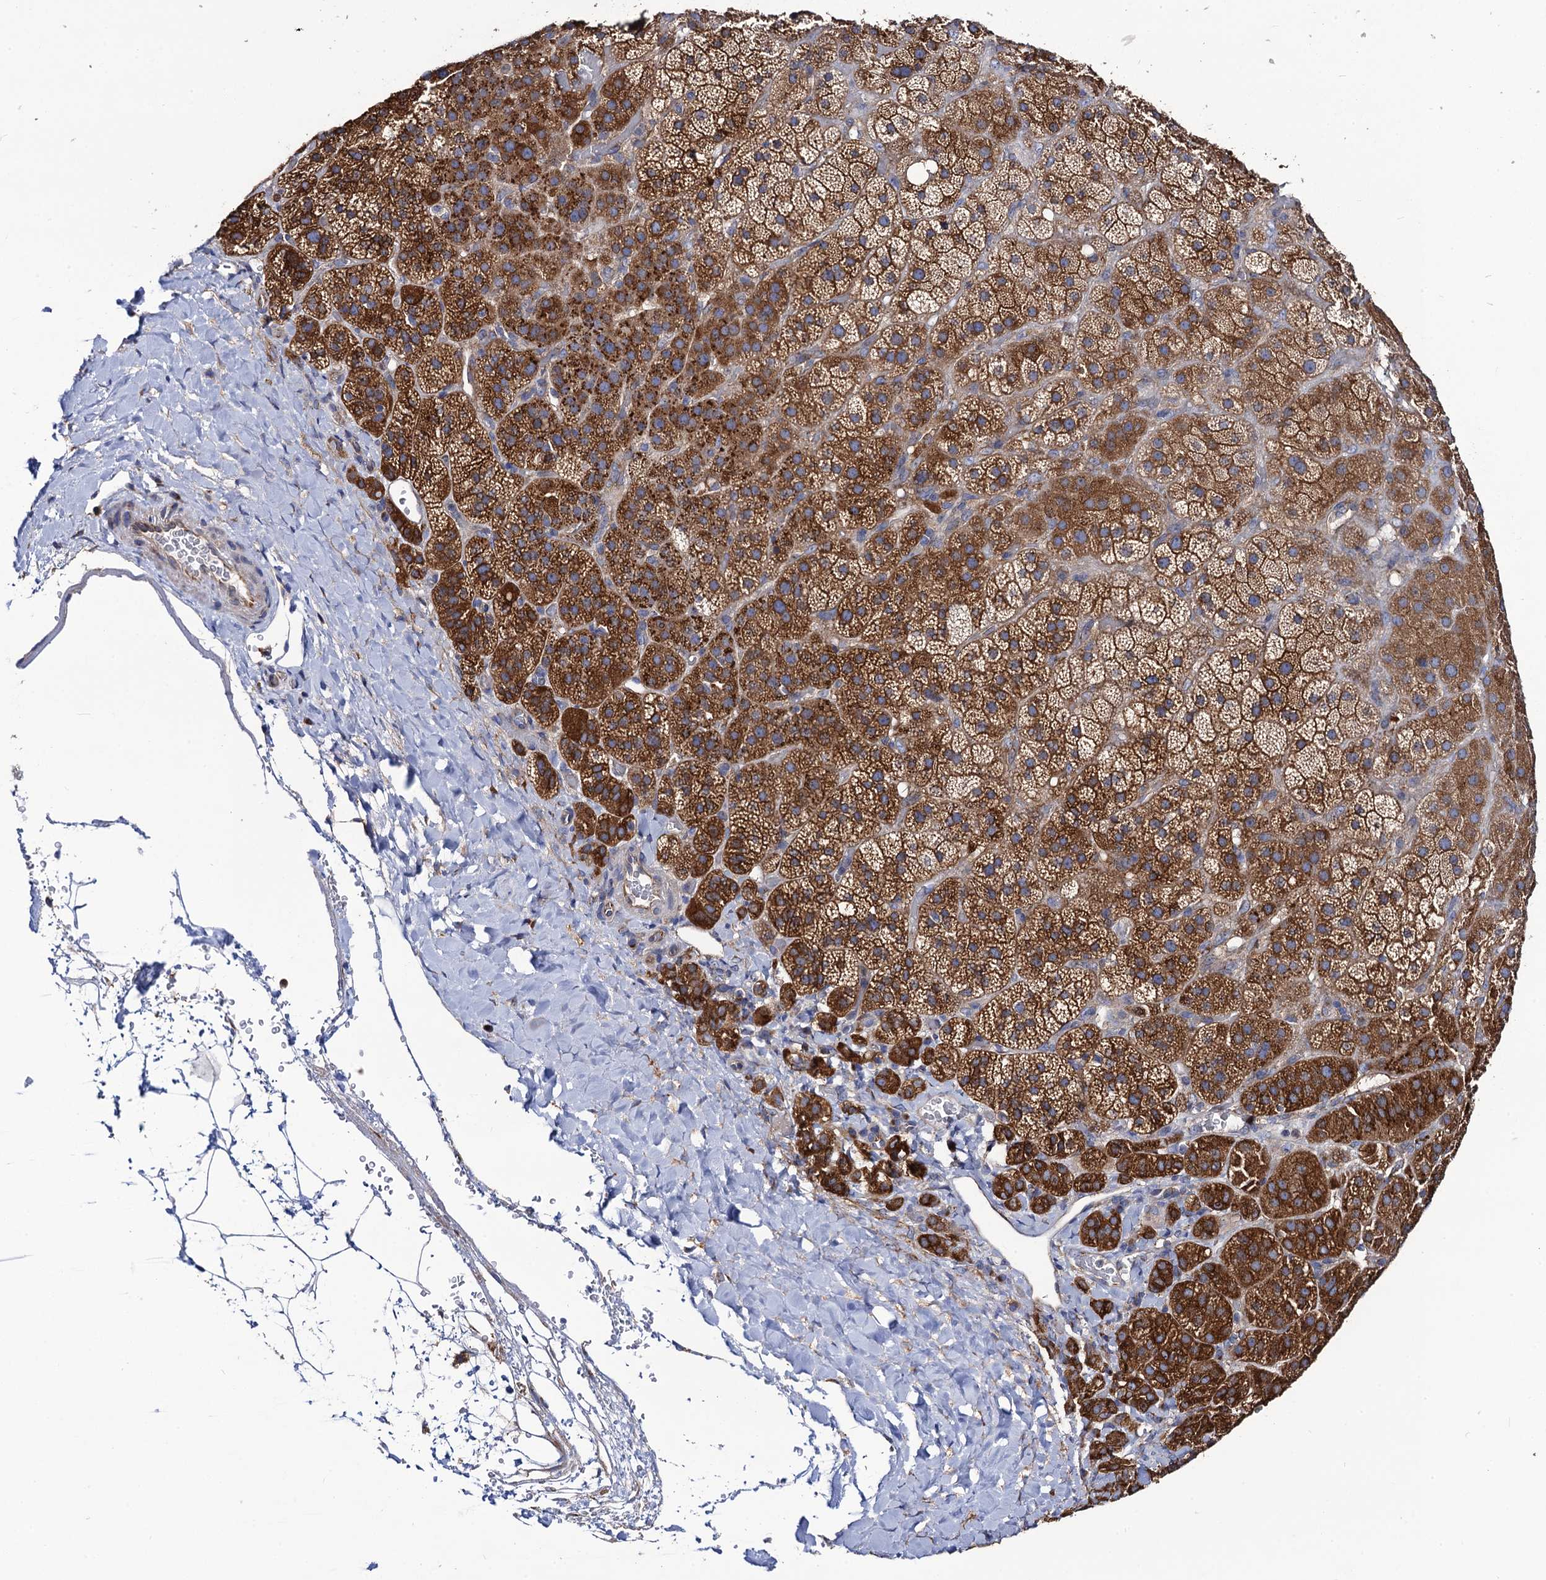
{"staining": {"intensity": "strong", "quantity": ">75%", "location": "cytoplasmic/membranous"}, "tissue": "adrenal gland", "cell_type": "Glandular cells", "image_type": "normal", "snomed": [{"axis": "morphology", "description": "Normal tissue, NOS"}, {"axis": "topography", "description": "Adrenal gland"}], "caption": "Protein expression analysis of unremarkable adrenal gland displays strong cytoplasmic/membranous expression in approximately >75% of glandular cells.", "gene": "DYDC1", "patient": {"sex": "male", "age": 57}}